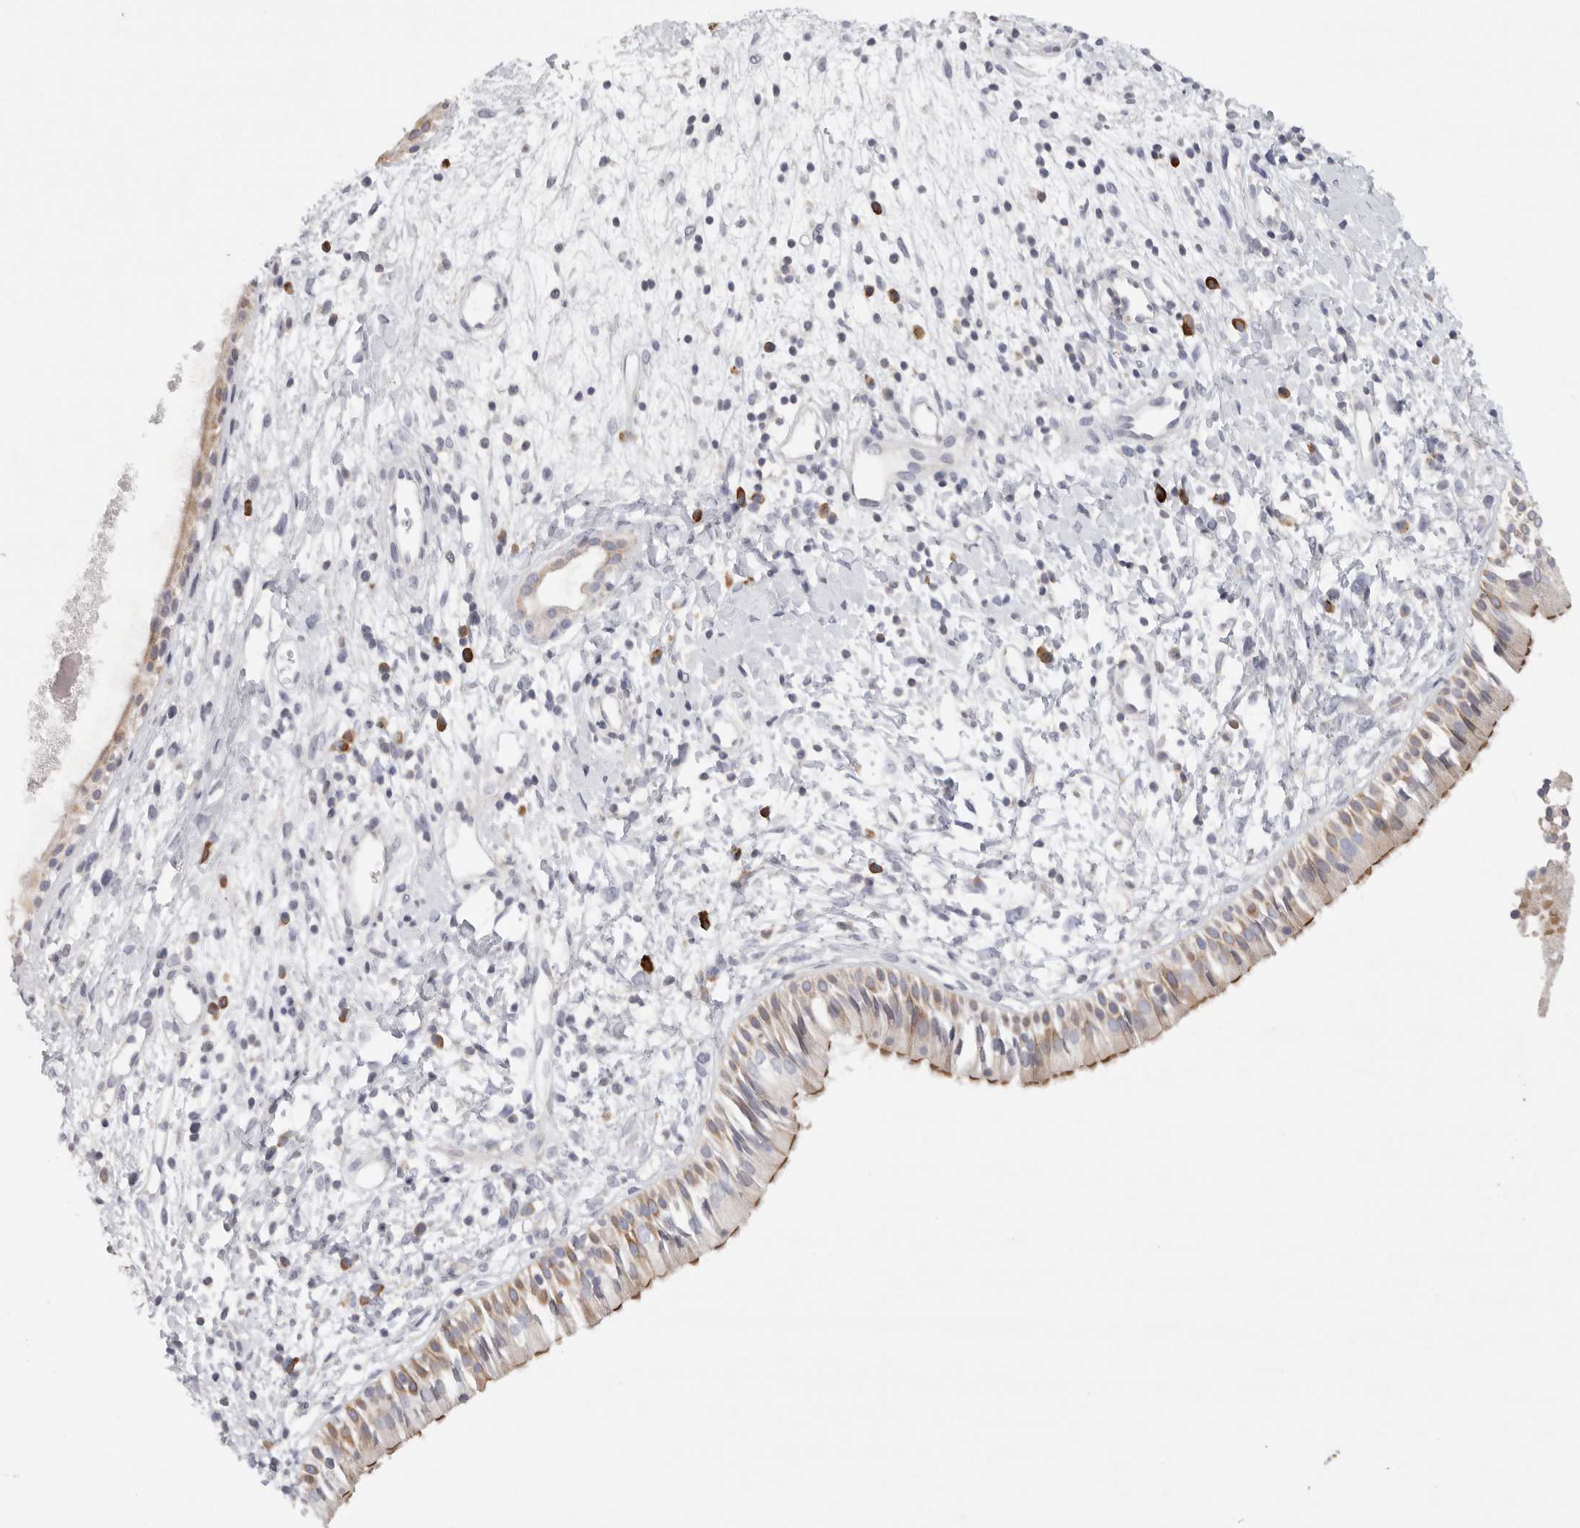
{"staining": {"intensity": "moderate", "quantity": "25%-75%", "location": "cytoplasmic/membranous"}, "tissue": "nasopharynx", "cell_type": "Respiratory epithelial cells", "image_type": "normal", "snomed": [{"axis": "morphology", "description": "Normal tissue, NOS"}, {"axis": "topography", "description": "Nasopharynx"}], "caption": "High-magnification brightfield microscopy of normal nasopharynx stained with DAB (brown) and counterstained with hematoxylin (blue). respiratory epithelial cells exhibit moderate cytoplasmic/membranous expression is seen in about25%-75% of cells. The protein is shown in brown color, while the nuclei are stained blue.", "gene": "TMEM69", "patient": {"sex": "male", "age": 22}}